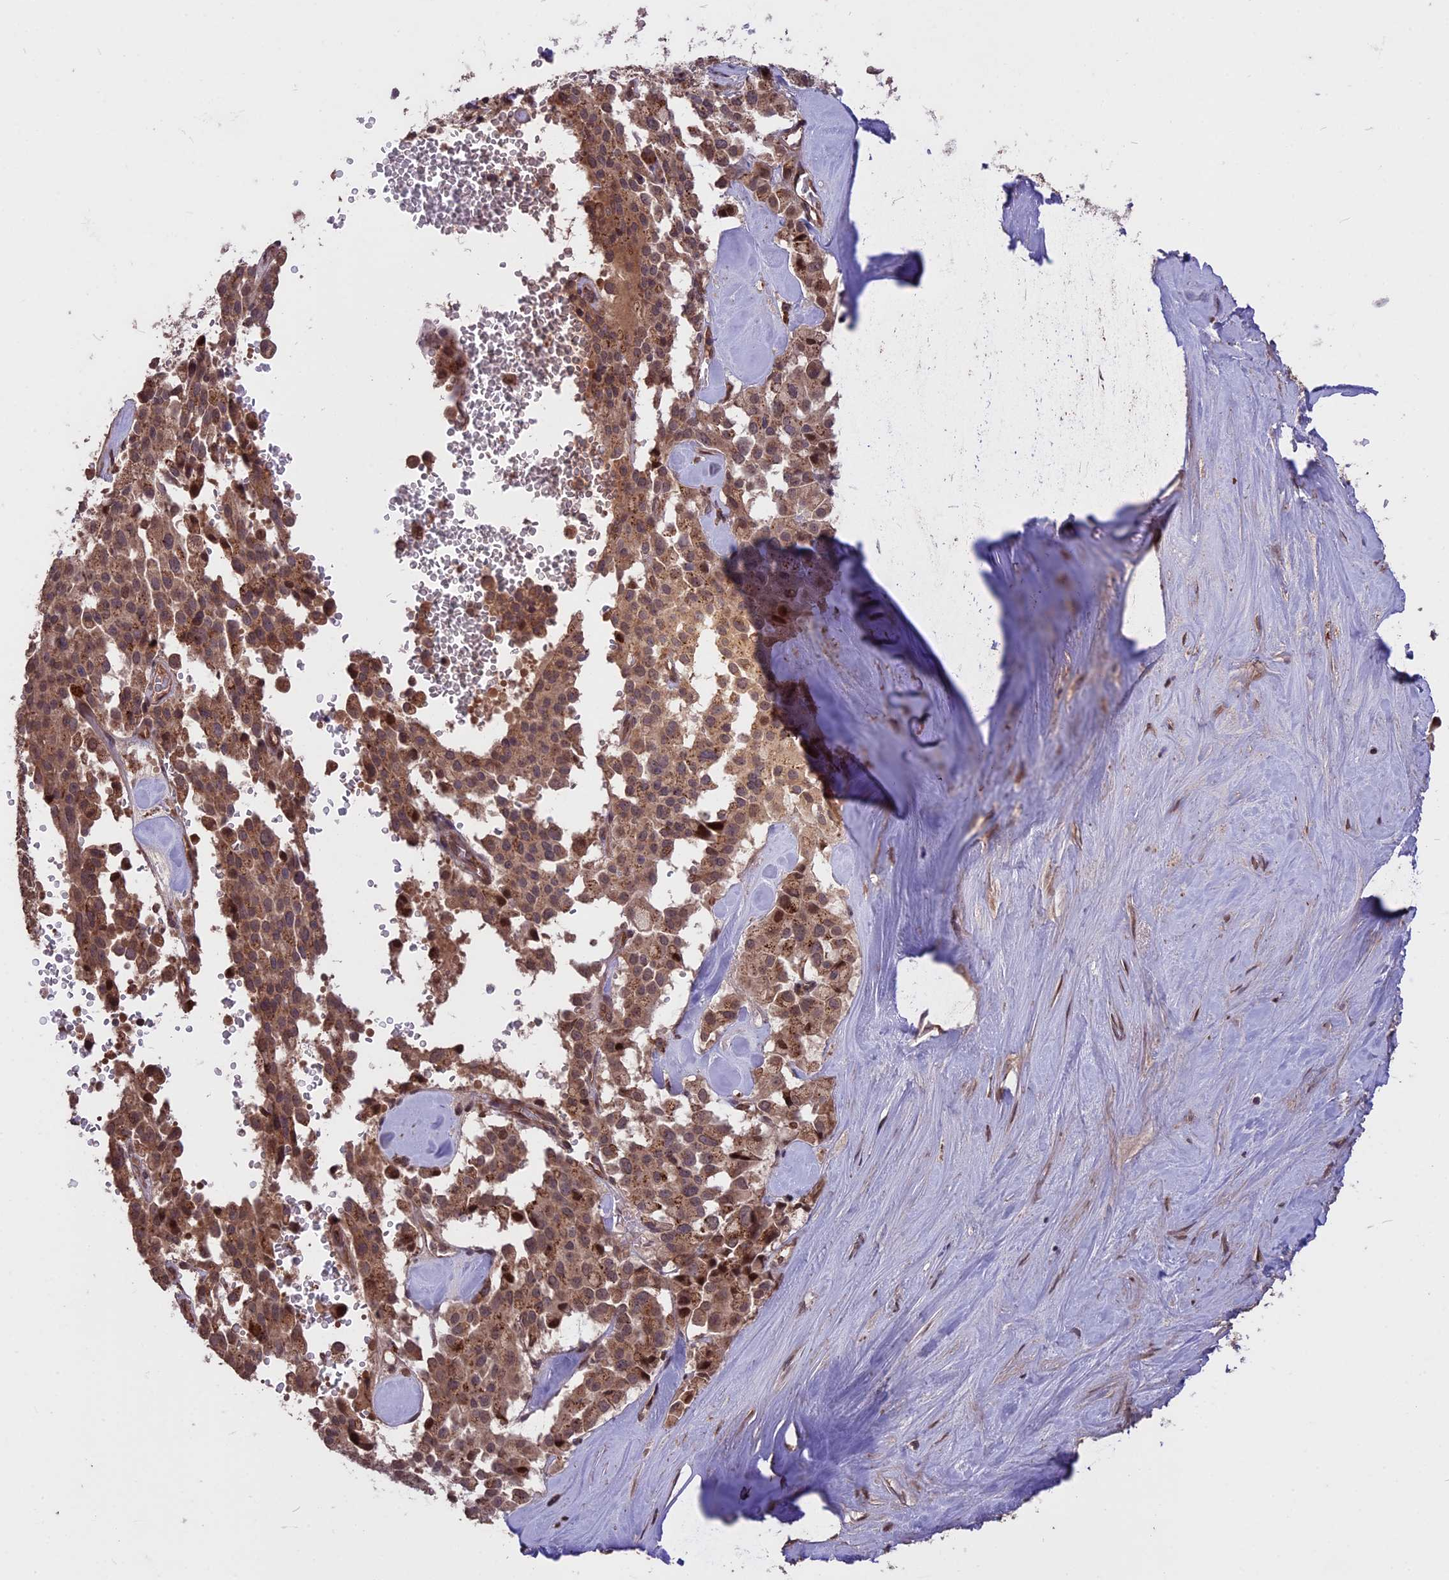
{"staining": {"intensity": "moderate", "quantity": ">75%", "location": "cytoplasmic/membranous,nuclear"}, "tissue": "pancreatic cancer", "cell_type": "Tumor cells", "image_type": "cancer", "snomed": [{"axis": "morphology", "description": "Adenocarcinoma, NOS"}, {"axis": "topography", "description": "Pancreas"}], "caption": "Protein staining of pancreatic adenocarcinoma tissue exhibits moderate cytoplasmic/membranous and nuclear staining in about >75% of tumor cells. Immunohistochemistry stains the protein of interest in brown and the nuclei are stained blue.", "gene": "ZNF598", "patient": {"sex": "male", "age": 65}}